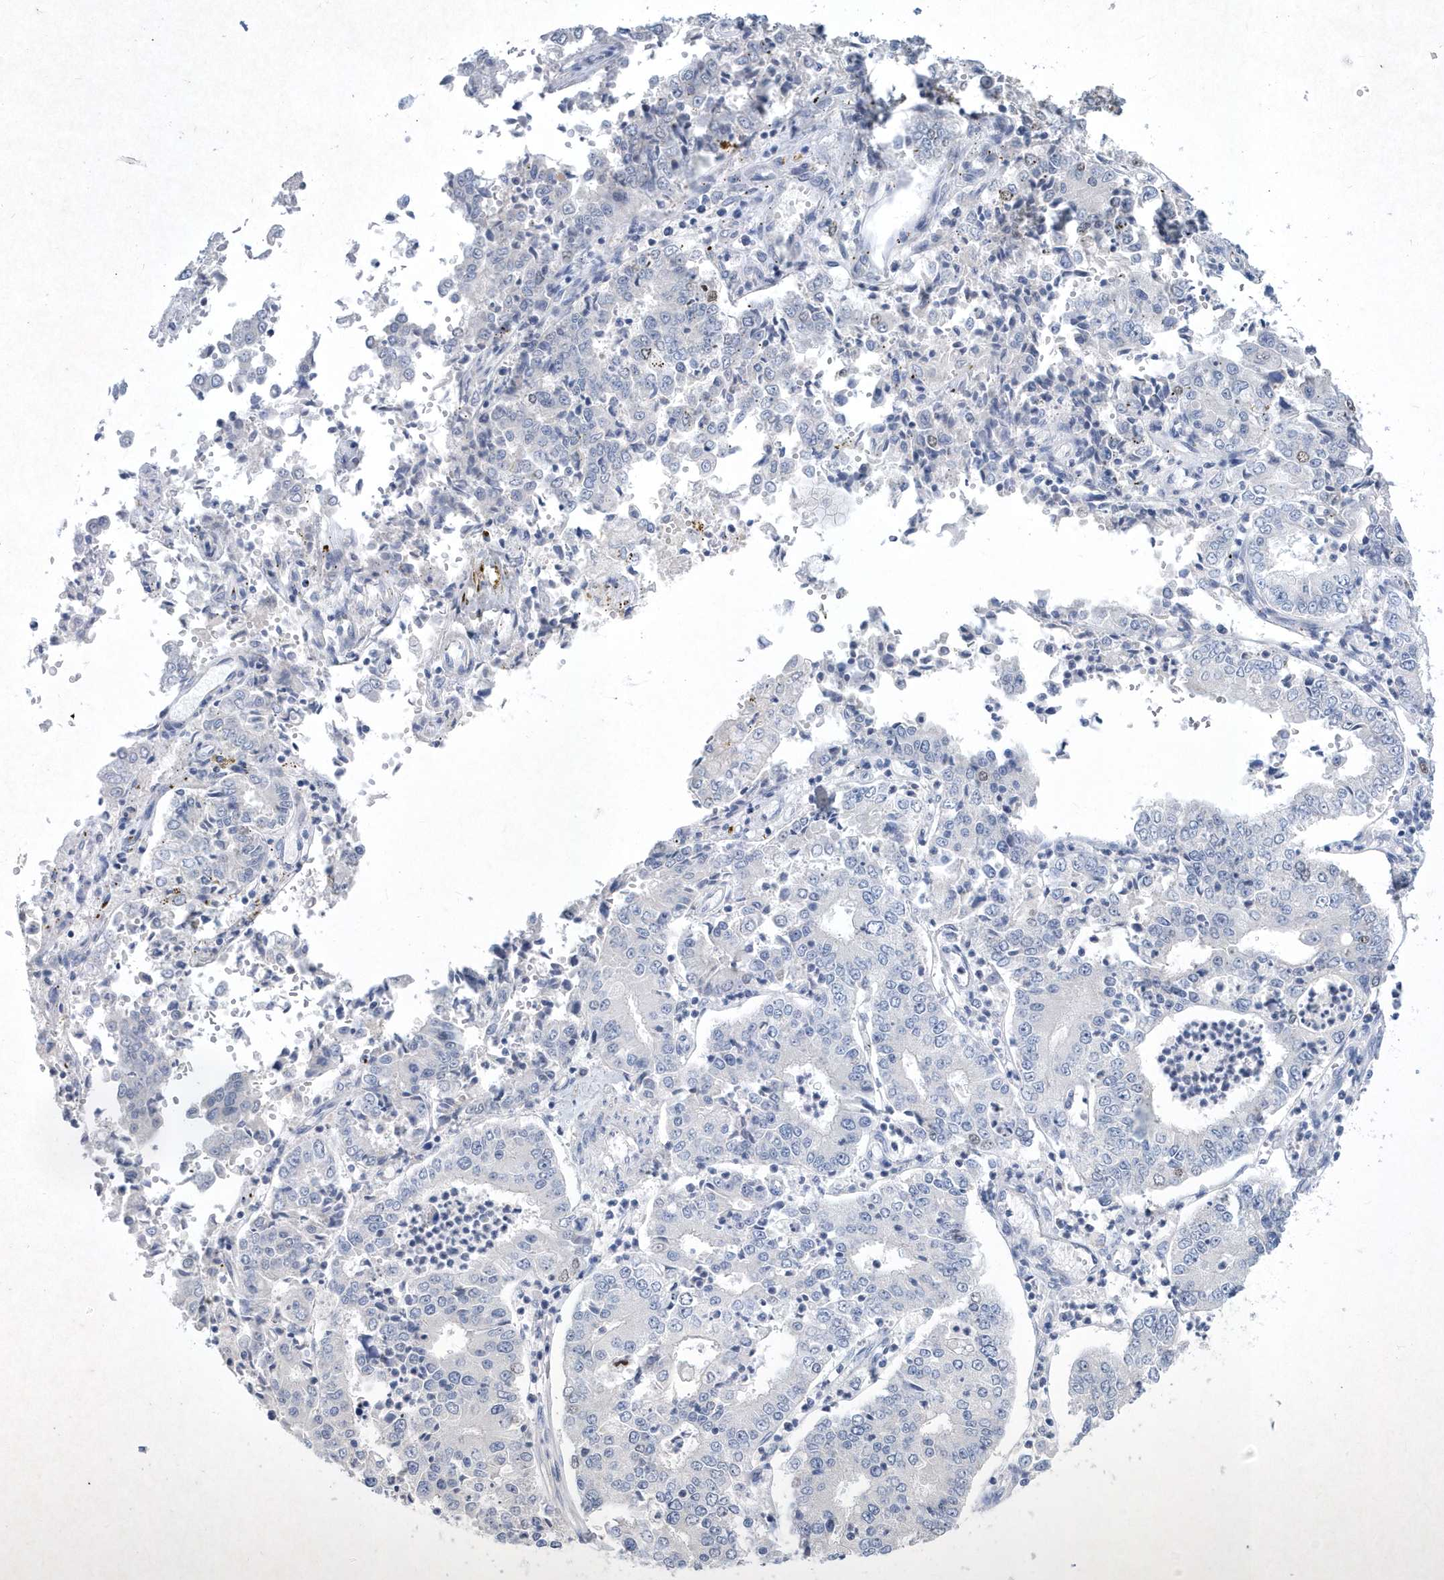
{"staining": {"intensity": "negative", "quantity": "none", "location": "none"}, "tissue": "stomach cancer", "cell_type": "Tumor cells", "image_type": "cancer", "snomed": [{"axis": "morphology", "description": "Adenocarcinoma, NOS"}, {"axis": "topography", "description": "Stomach"}], "caption": "Micrograph shows no significant protein expression in tumor cells of stomach adenocarcinoma.", "gene": "BHLHA15", "patient": {"sex": "male", "age": 76}}